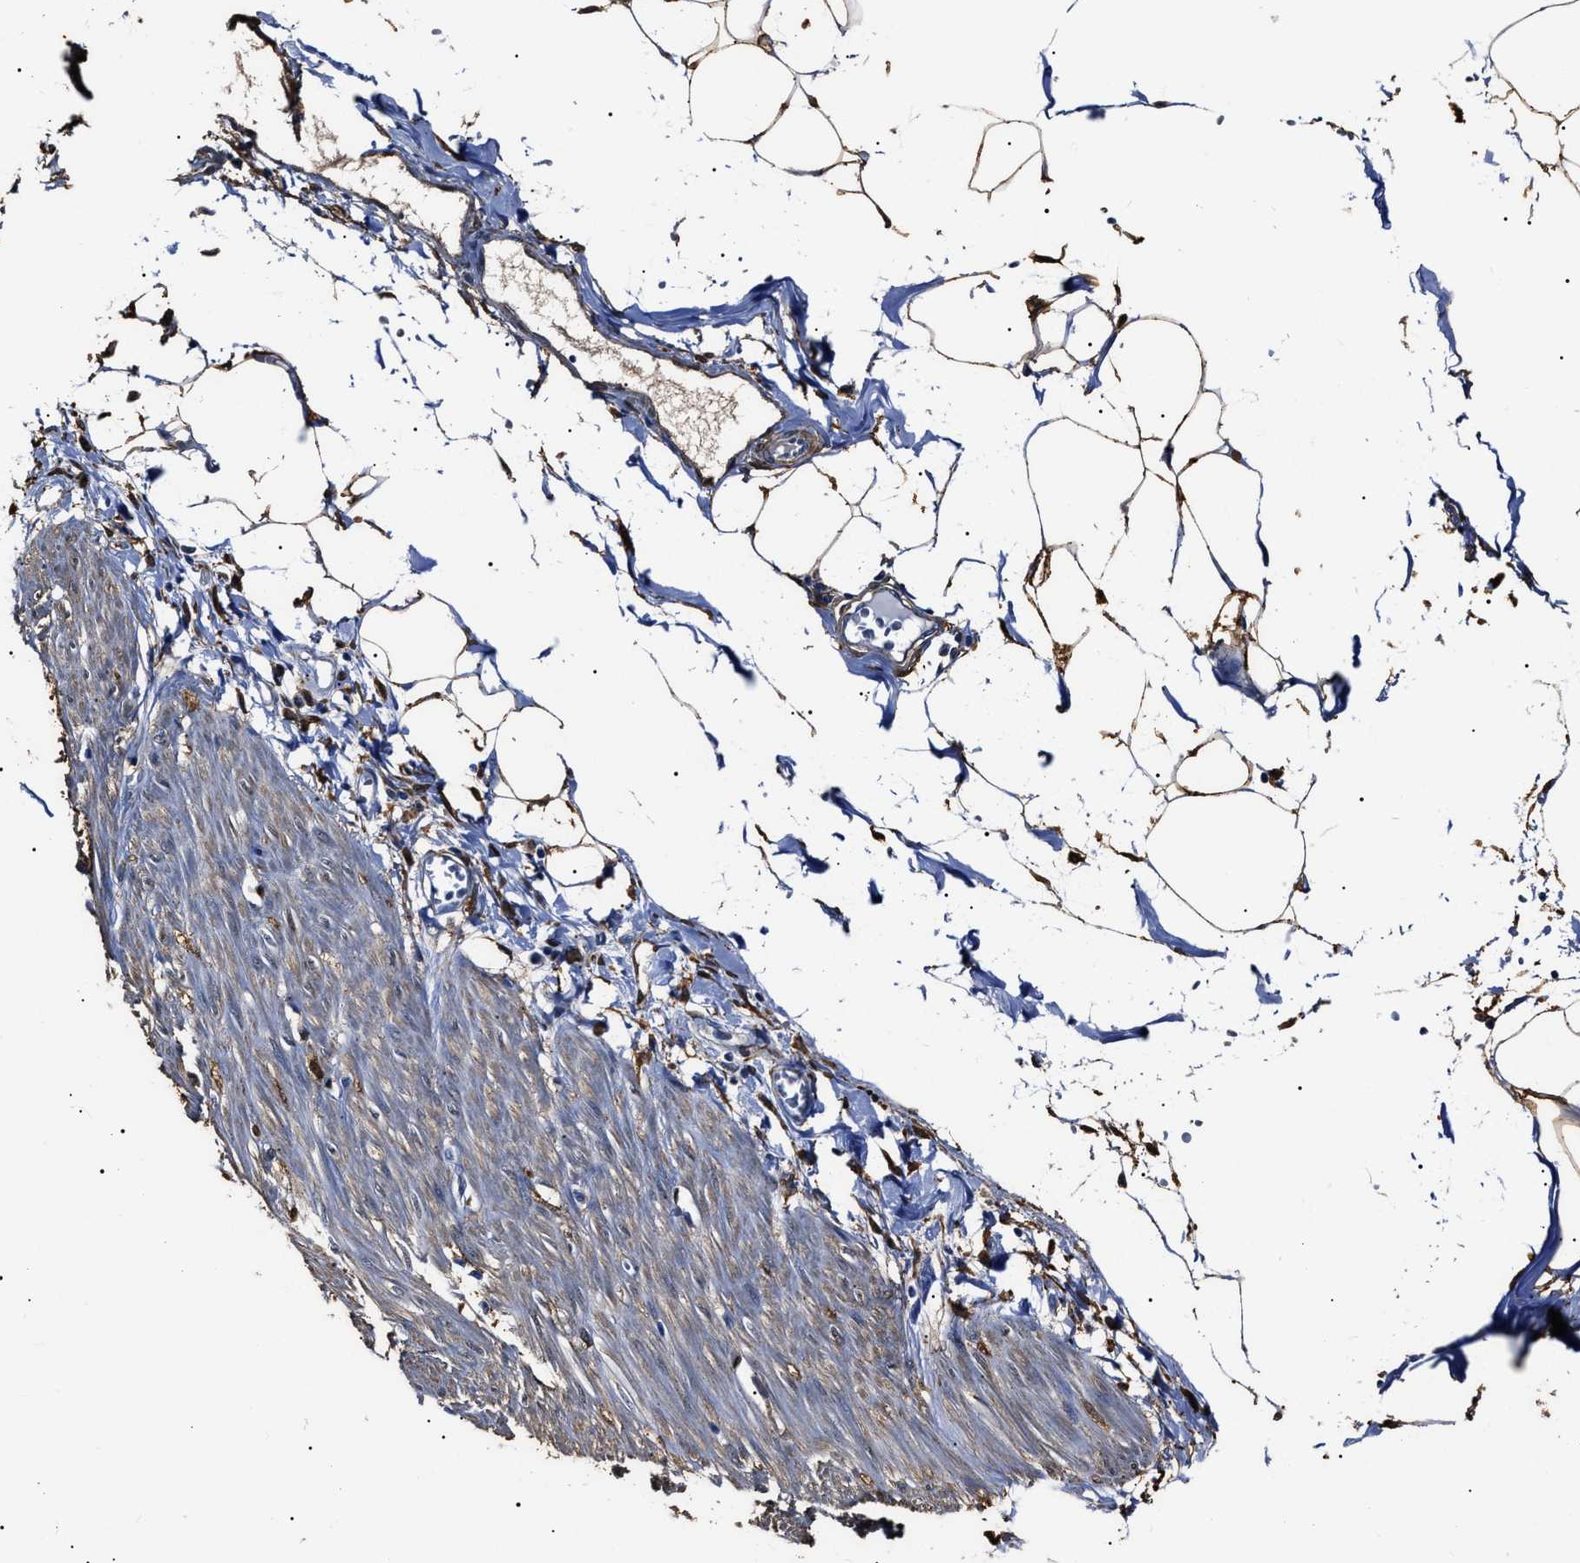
{"staining": {"intensity": "strong", "quantity": ">75%", "location": "cytoplasmic/membranous"}, "tissue": "adipose tissue", "cell_type": "Adipocytes", "image_type": "normal", "snomed": [{"axis": "morphology", "description": "Normal tissue, NOS"}, {"axis": "morphology", "description": "Adenocarcinoma, NOS"}, {"axis": "topography", "description": "Colon"}, {"axis": "topography", "description": "Peripheral nerve tissue"}], "caption": "Strong cytoplasmic/membranous positivity is present in approximately >75% of adipocytes in normal adipose tissue. (brown staining indicates protein expression, while blue staining denotes nuclei).", "gene": "ALDH1A1", "patient": {"sex": "male", "age": 14}}